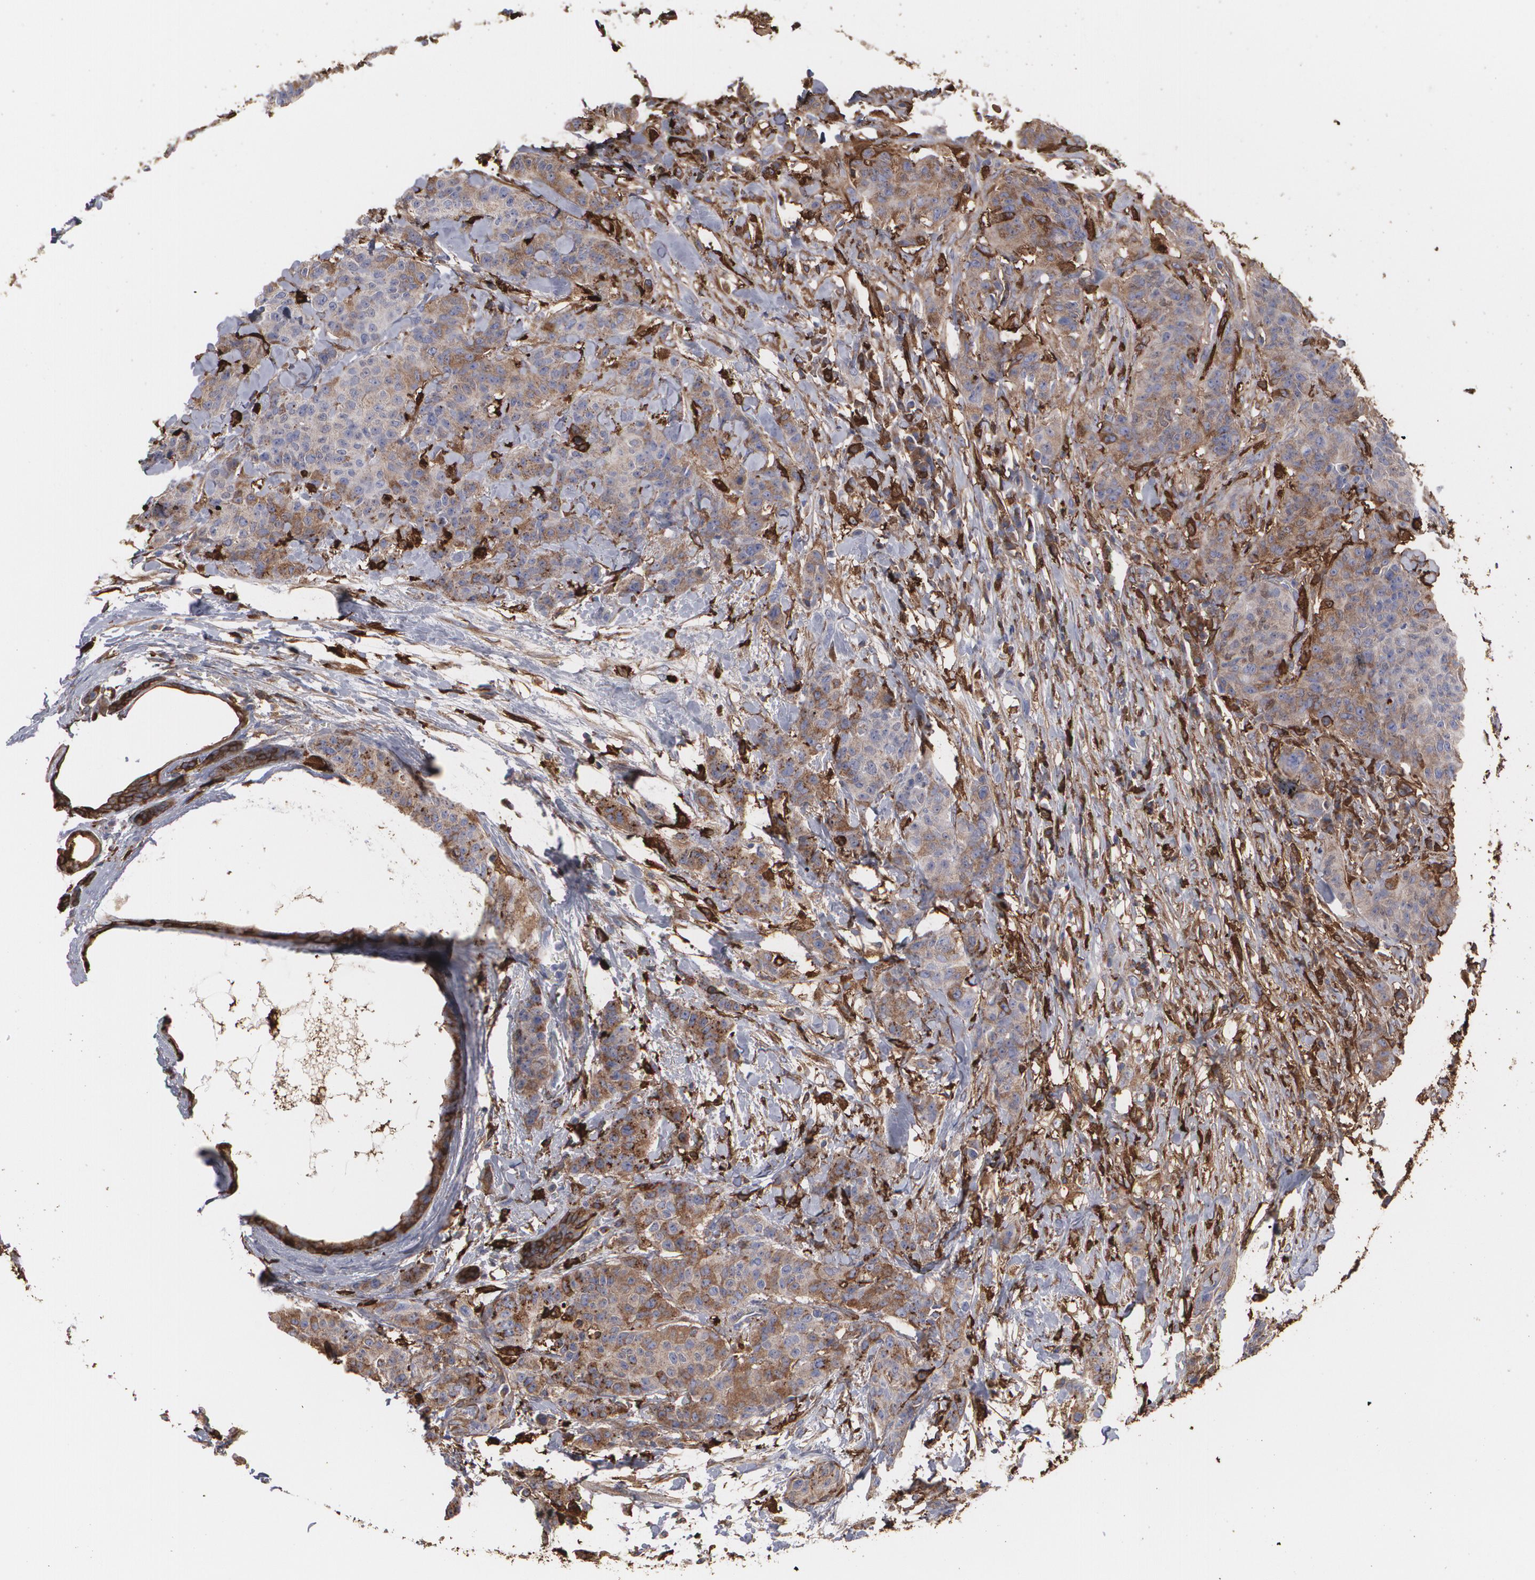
{"staining": {"intensity": "moderate", "quantity": "25%-75%", "location": "cytoplasmic/membranous"}, "tissue": "breast cancer", "cell_type": "Tumor cells", "image_type": "cancer", "snomed": [{"axis": "morphology", "description": "Duct carcinoma"}, {"axis": "topography", "description": "Breast"}], "caption": "IHC photomicrograph of breast cancer (invasive ductal carcinoma) stained for a protein (brown), which exhibits medium levels of moderate cytoplasmic/membranous staining in about 25%-75% of tumor cells.", "gene": "ODC1", "patient": {"sex": "female", "age": 40}}